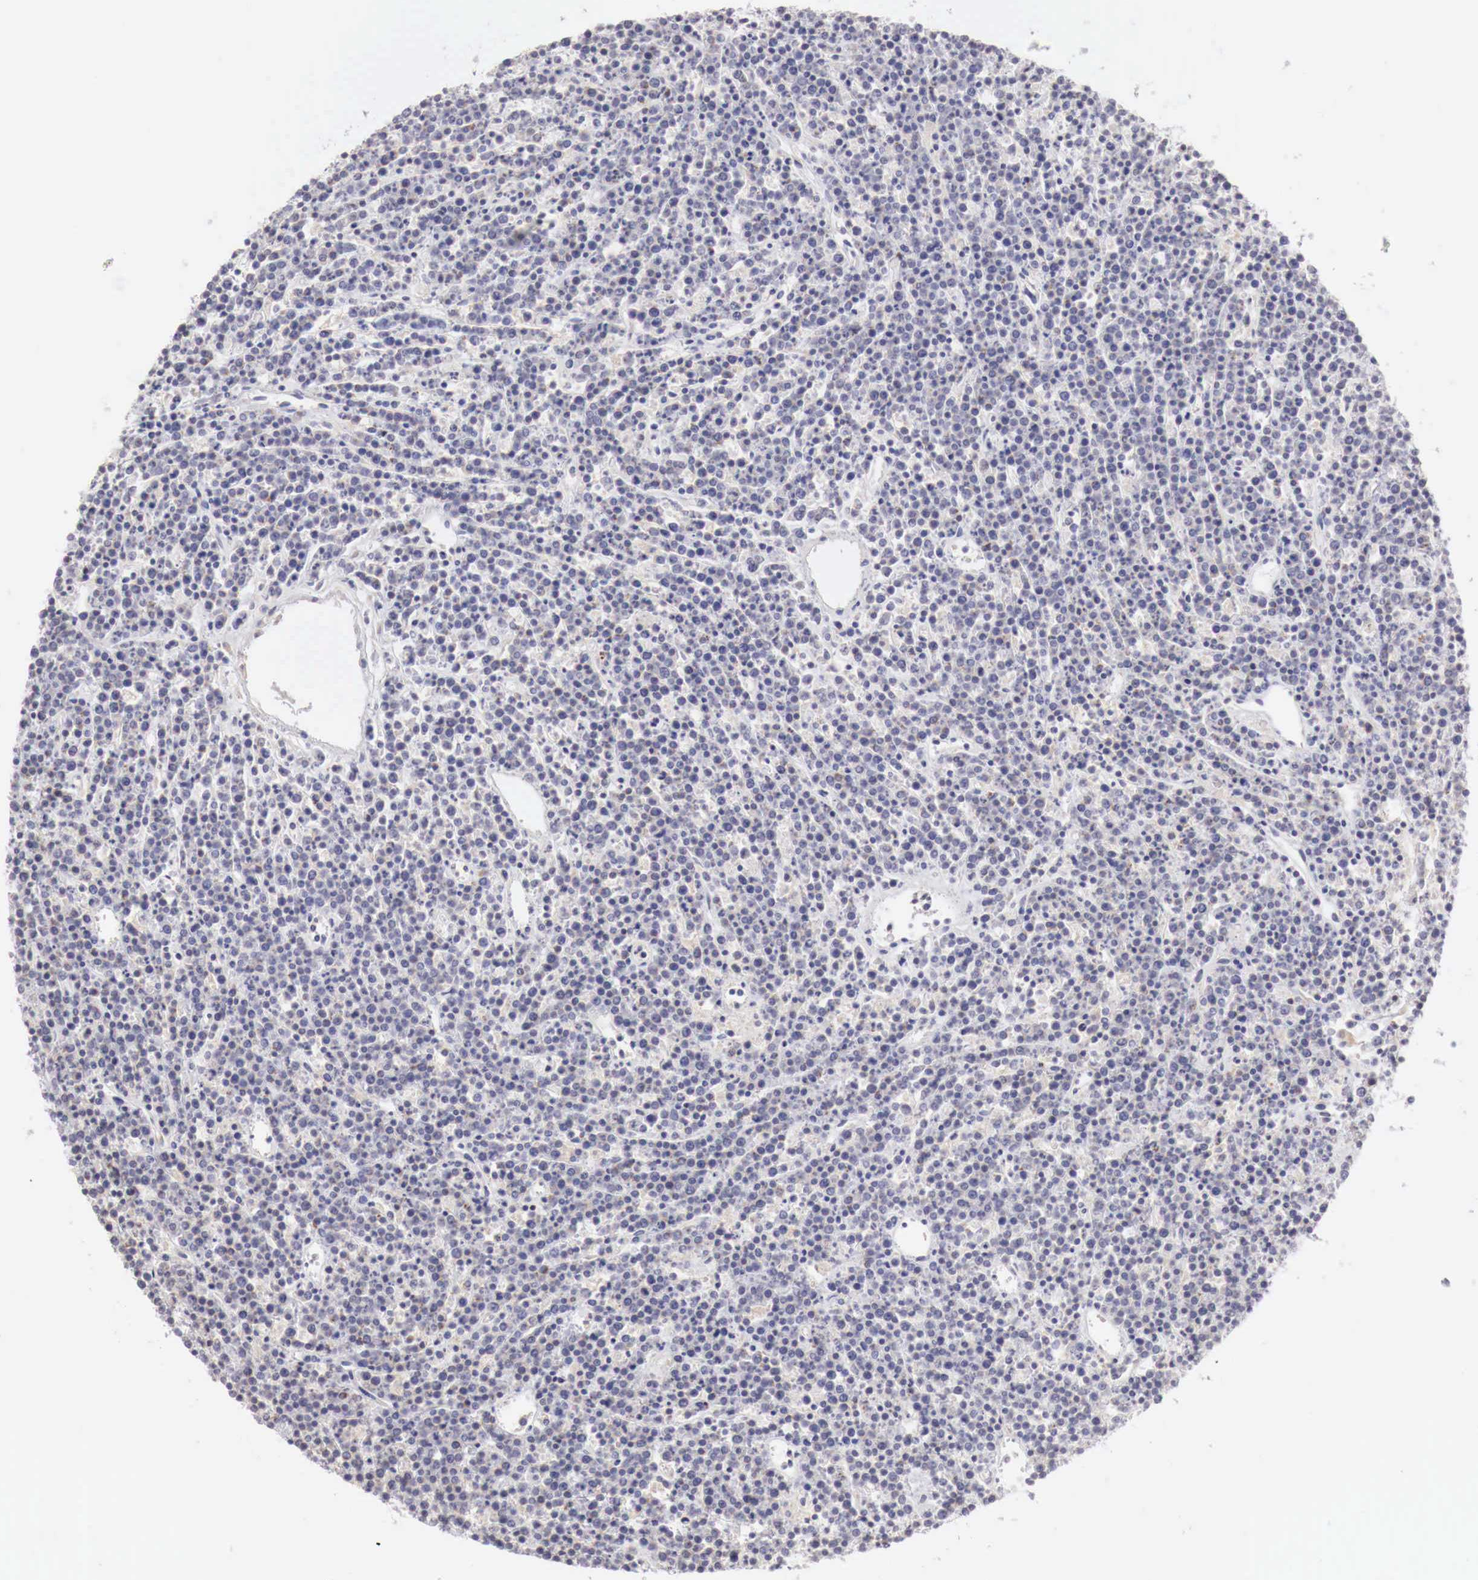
{"staining": {"intensity": "negative", "quantity": "none", "location": "none"}, "tissue": "lymphoma", "cell_type": "Tumor cells", "image_type": "cancer", "snomed": [{"axis": "morphology", "description": "Malignant lymphoma, non-Hodgkin's type, High grade"}, {"axis": "topography", "description": "Ovary"}], "caption": "The photomicrograph displays no significant staining in tumor cells of lymphoma.", "gene": "NSDHL", "patient": {"sex": "female", "age": 56}}